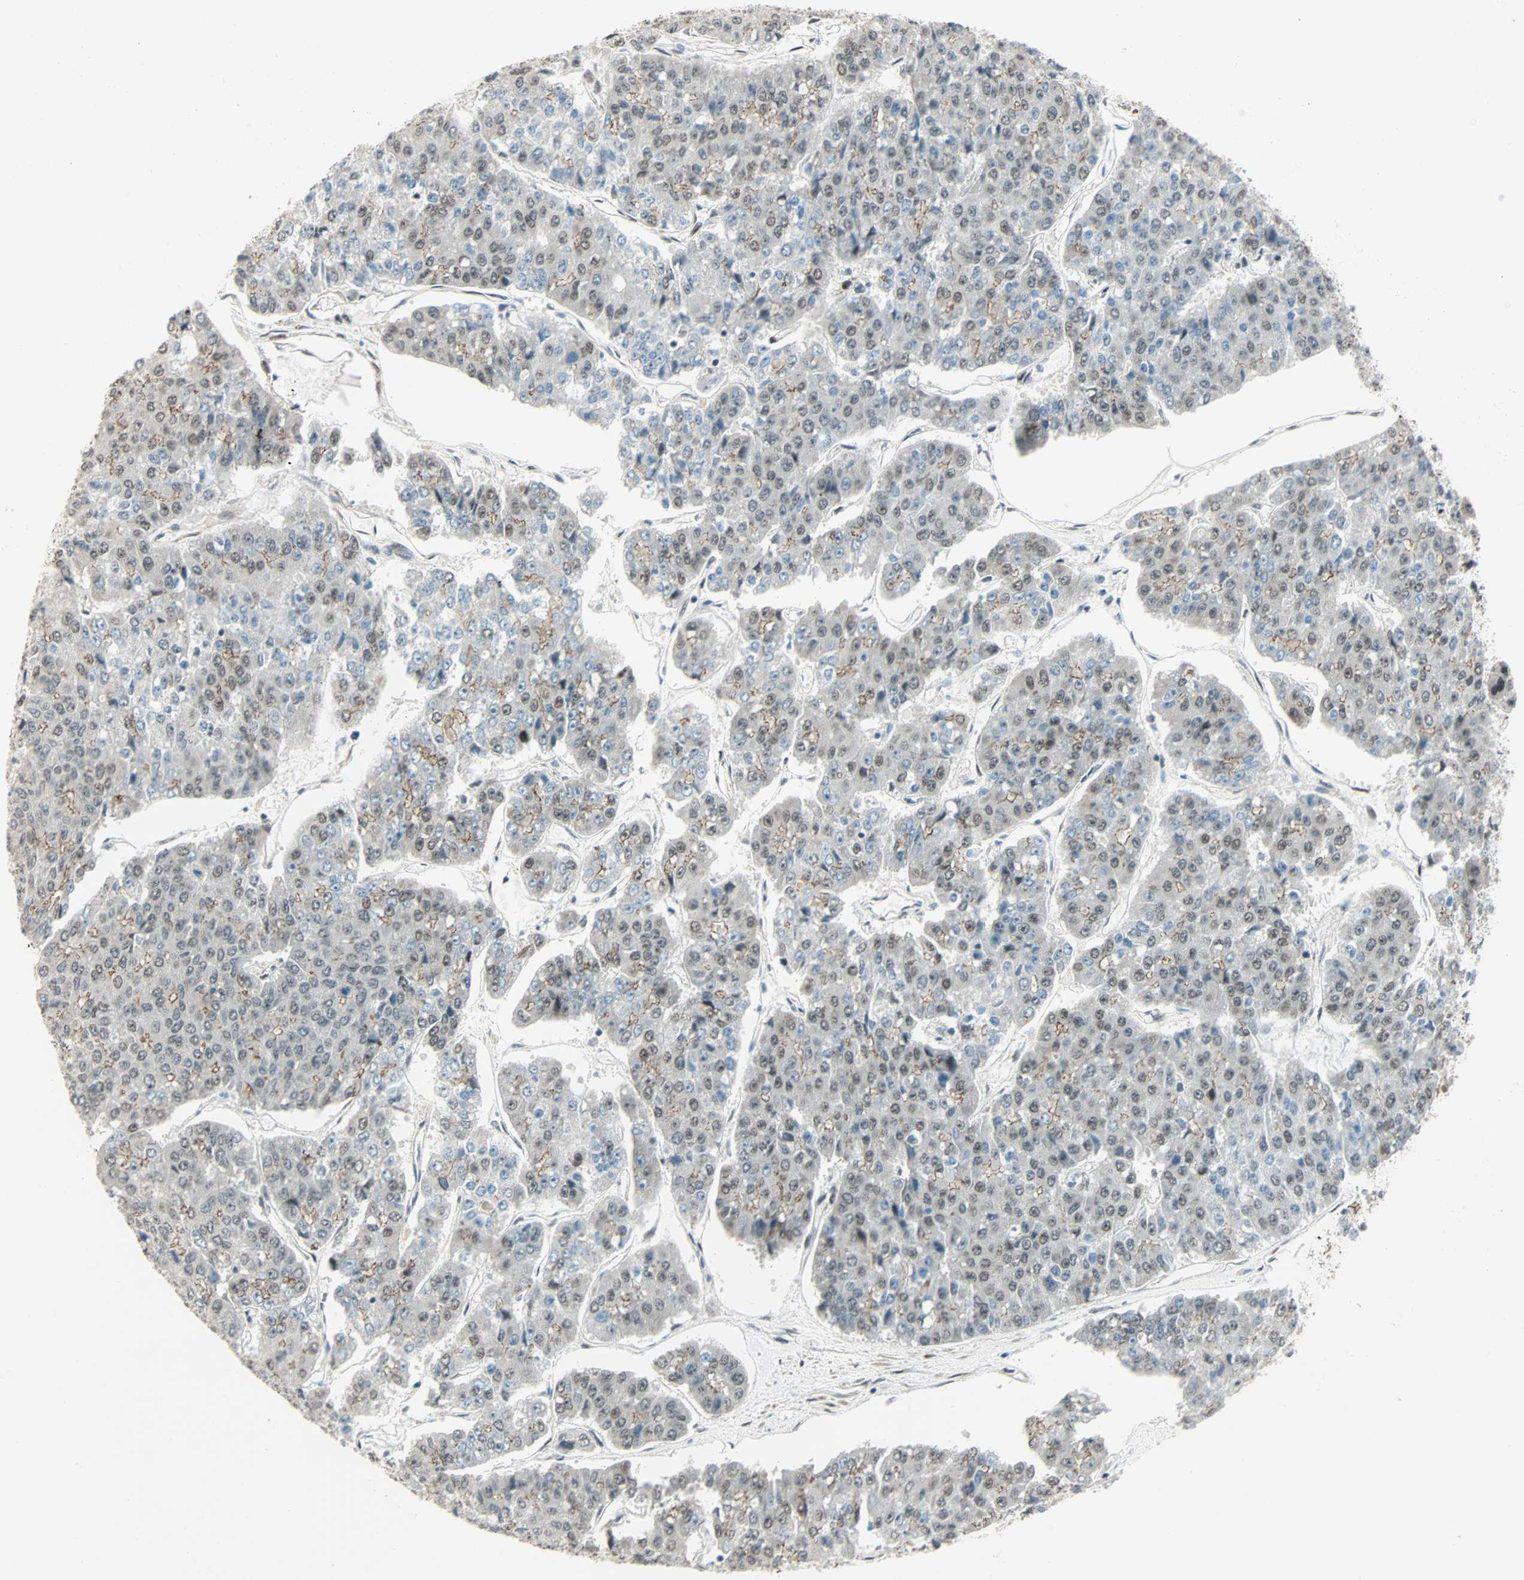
{"staining": {"intensity": "weak", "quantity": "25%-75%", "location": "nuclear"}, "tissue": "pancreatic cancer", "cell_type": "Tumor cells", "image_type": "cancer", "snomed": [{"axis": "morphology", "description": "Adenocarcinoma, NOS"}, {"axis": "topography", "description": "Pancreas"}], "caption": "Protein staining reveals weak nuclear expression in about 25%-75% of tumor cells in pancreatic cancer.", "gene": "CBX4", "patient": {"sex": "male", "age": 50}}